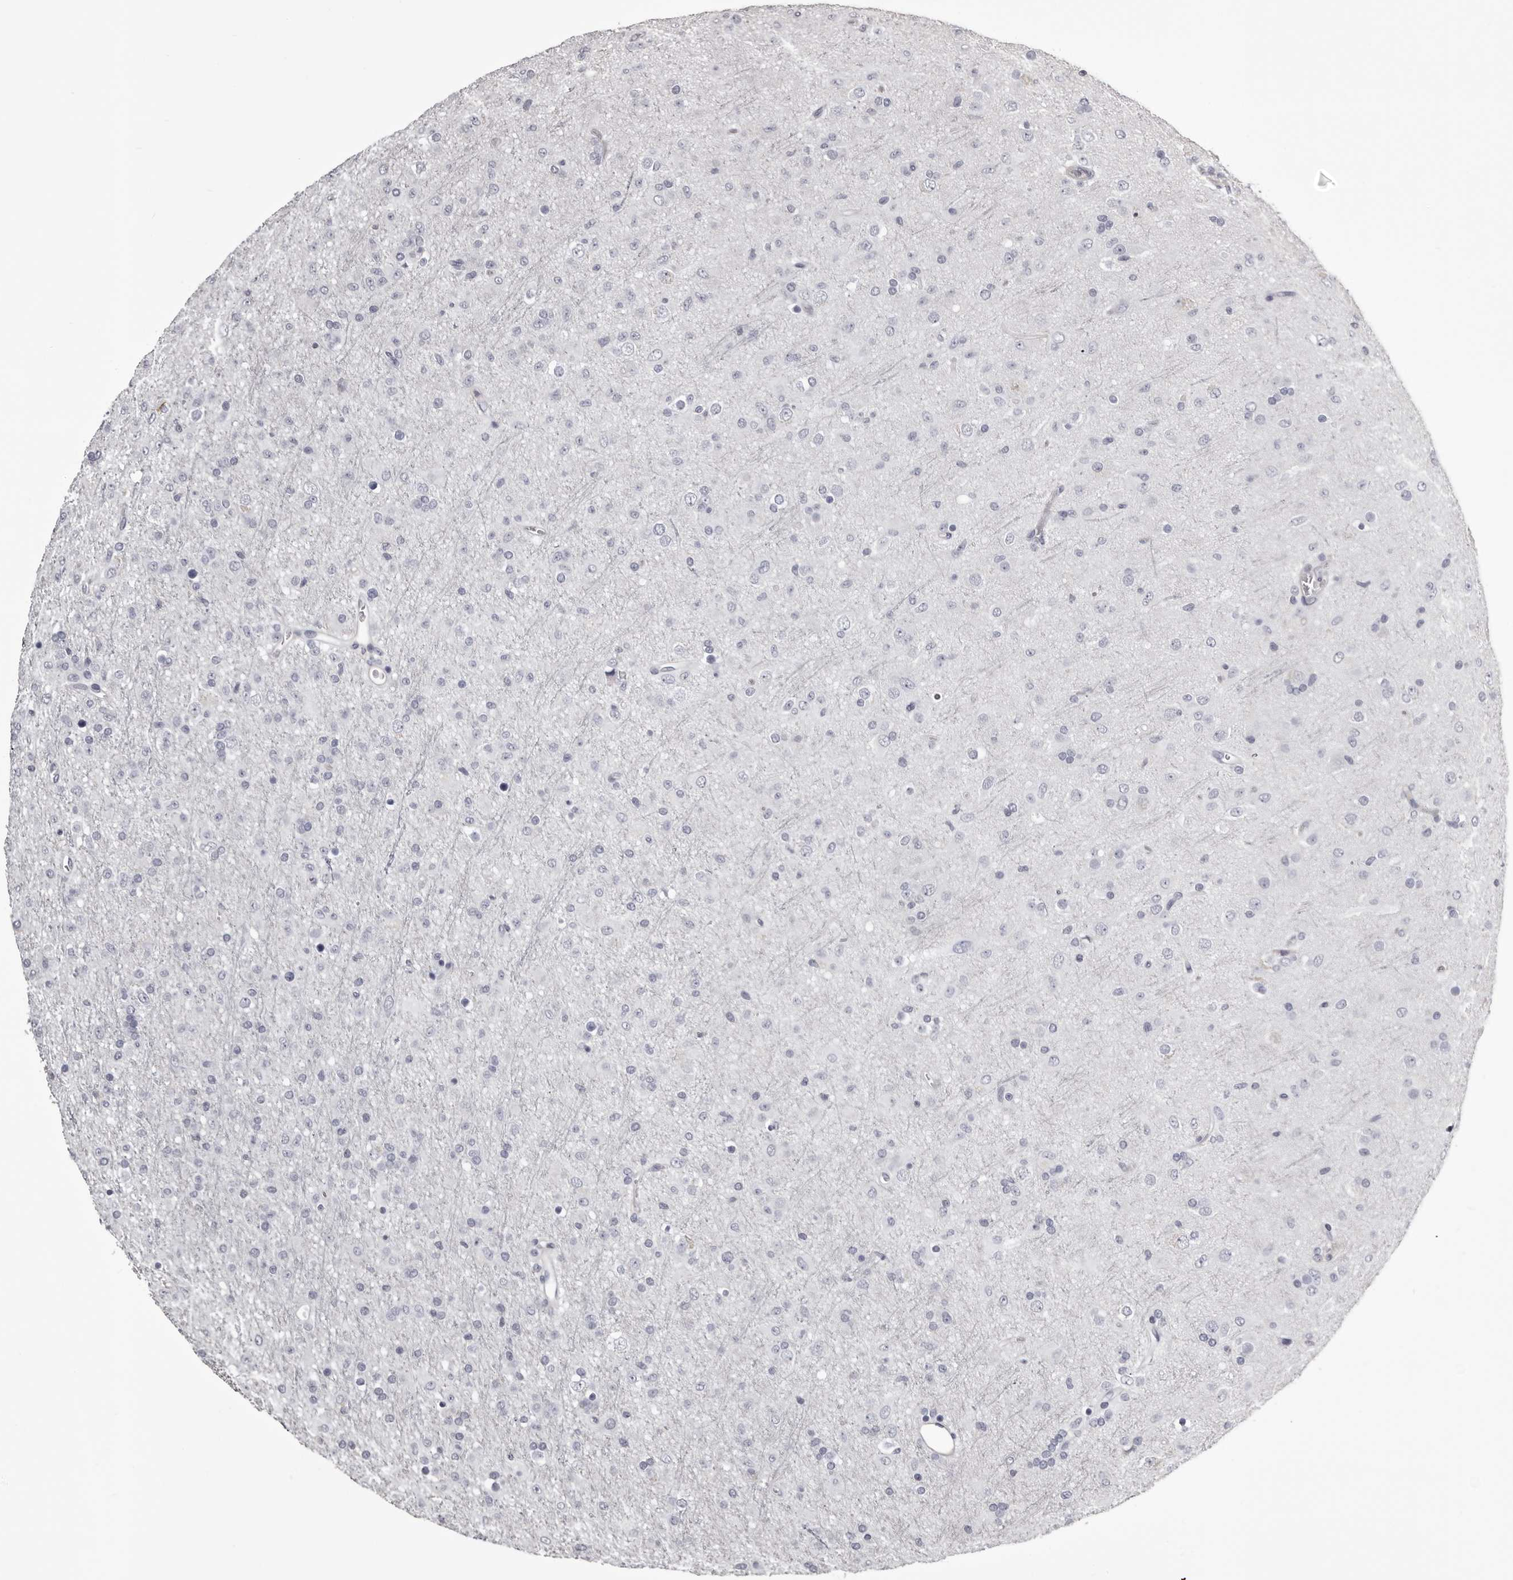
{"staining": {"intensity": "negative", "quantity": "none", "location": "none"}, "tissue": "glioma", "cell_type": "Tumor cells", "image_type": "cancer", "snomed": [{"axis": "morphology", "description": "Glioma, malignant, Low grade"}, {"axis": "topography", "description": "Brain"}], "caption": "A photomicrograph of glioma stained for a protein demonstrates no brown staining in tumor cells.", "gene": "LAD1", "patient": {"sex": "male", "age": 65}}